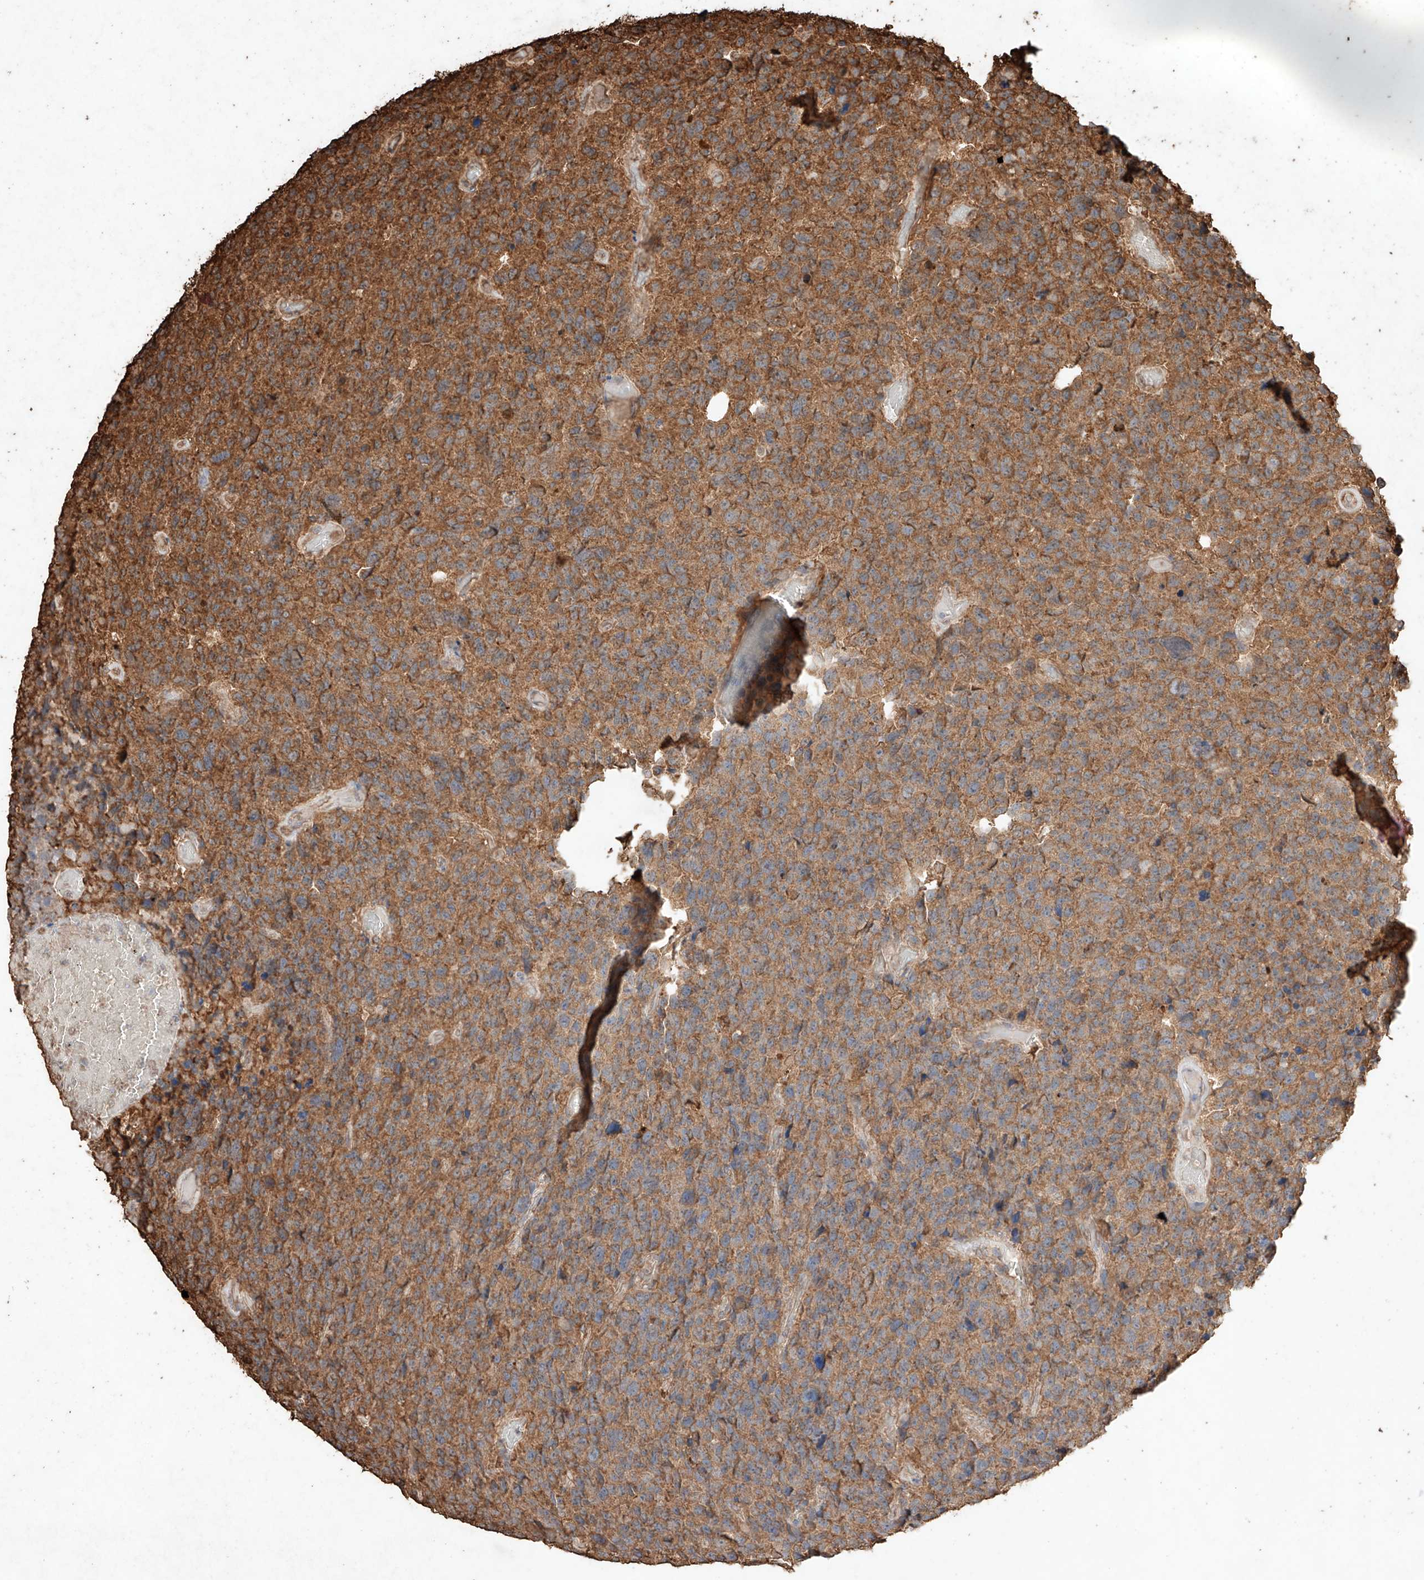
{"staining": {"intensity": "moderate", "quantity": ">75%", "location": "cytoplasmic/membranous"}, "tissue": "glioma", "cell_type": "Tumor cells", "image_type": "cancer", "snomed": [{"axis": "morphology", "description": "Glioma, malignant, High grade"}, {"axis": "topography", "description": "Brain"}], "caption": "There is medium levels of moderate cytoplasmic/membranous expression in tumor cells of glioma, as demonstrated by immunohistochemical staining (brown color).", "gene": "M6PR", "patient": {"sex": "male", "age": 69}}